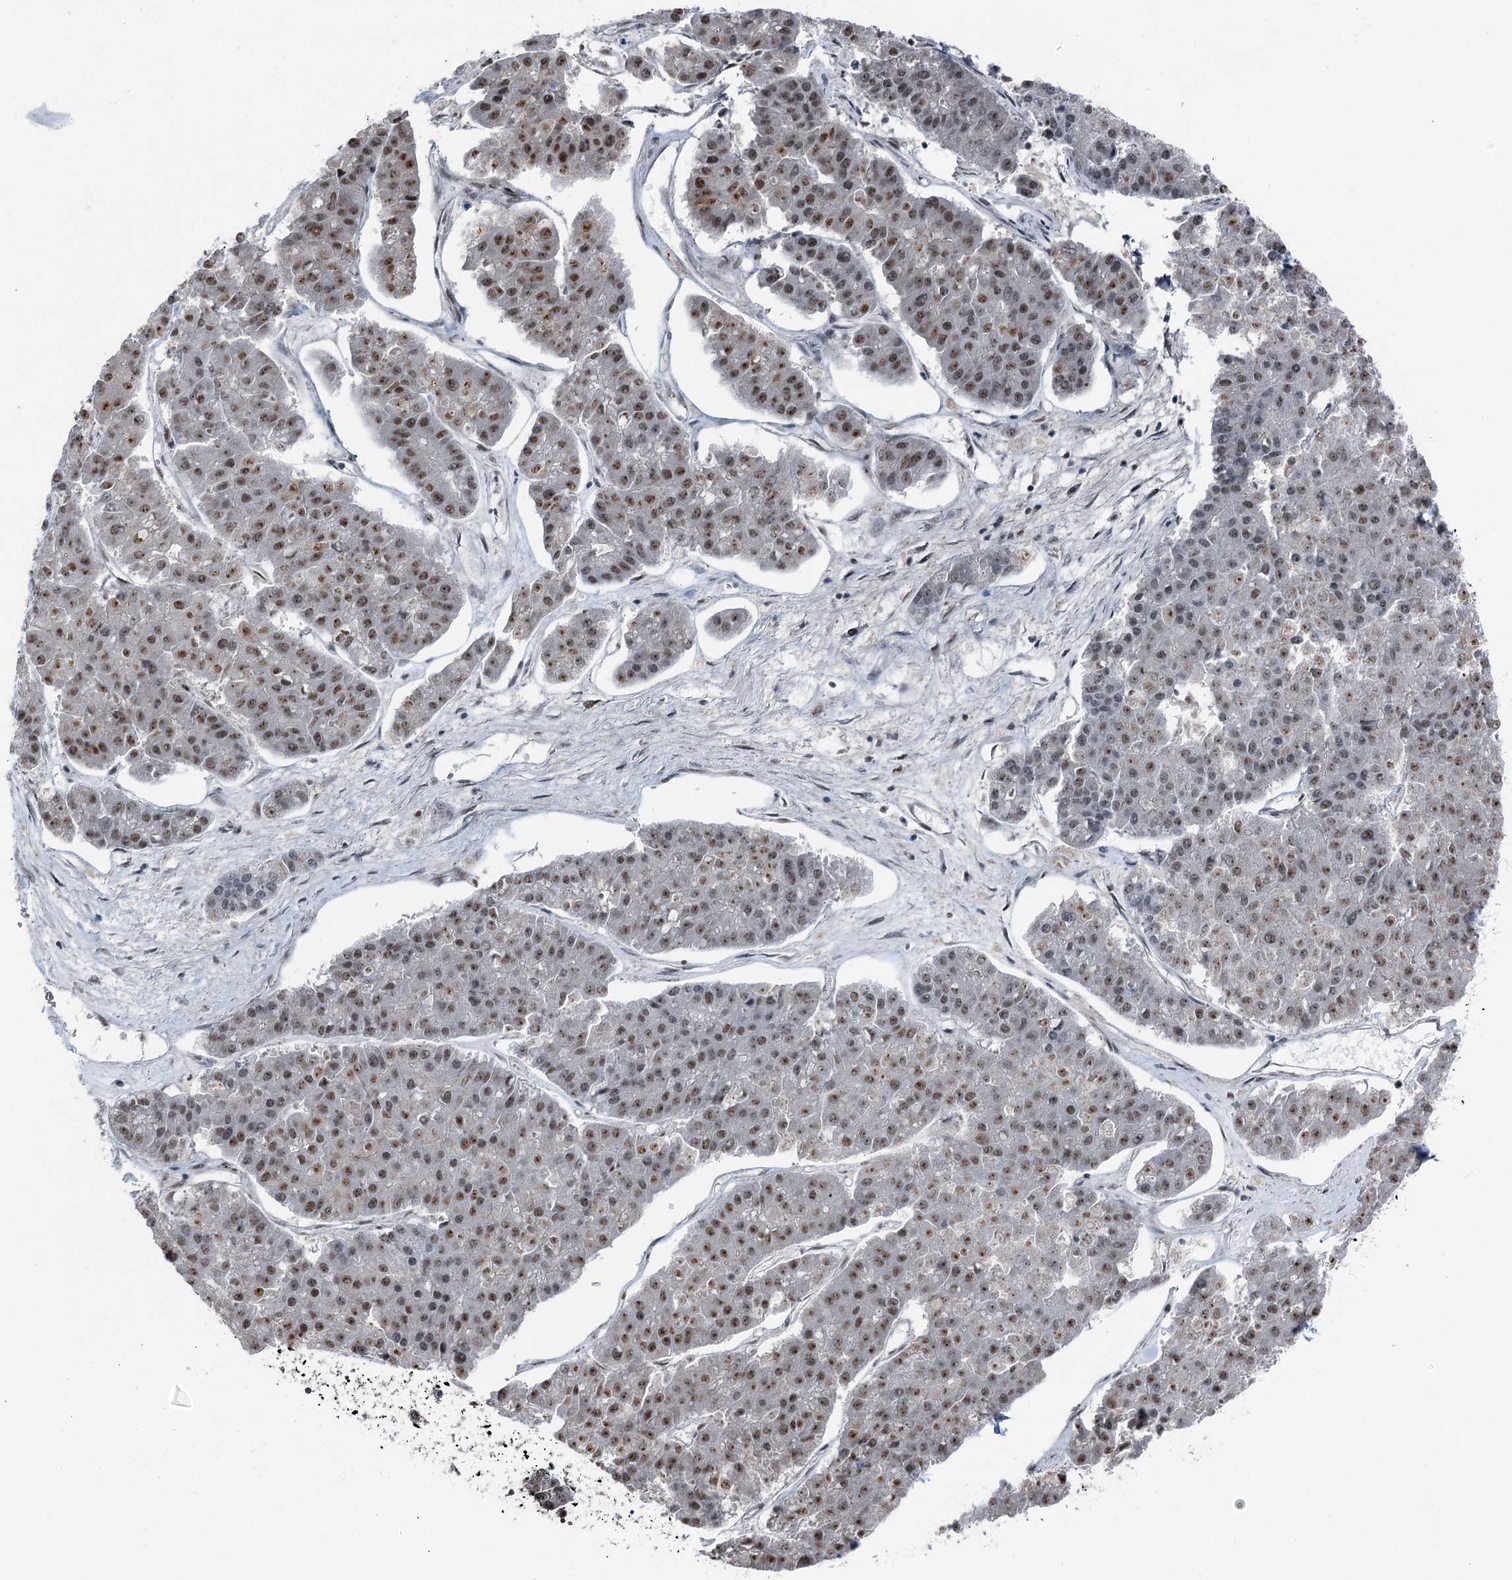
{"staining": {"intensity": "moderate", "quantity": "25%-75%", "location": "nuclear"}, "tissue": "pancreatic cancer", "cell_type": "Tumor cells", "image_type": "cancer", "snomed": [{"axis": "morphology", "description": "Adenocarcinoma, NOS"}, {"axis": "topography", "description": "Pancreas"}], "caption": "A histopathology image of pancreatic adenocarcinoma stained for a protein displays moderate nuclear brown staining in tumor cells.", "gene": "POLR2H", "patient": {"sex": "male", "age": 50}}